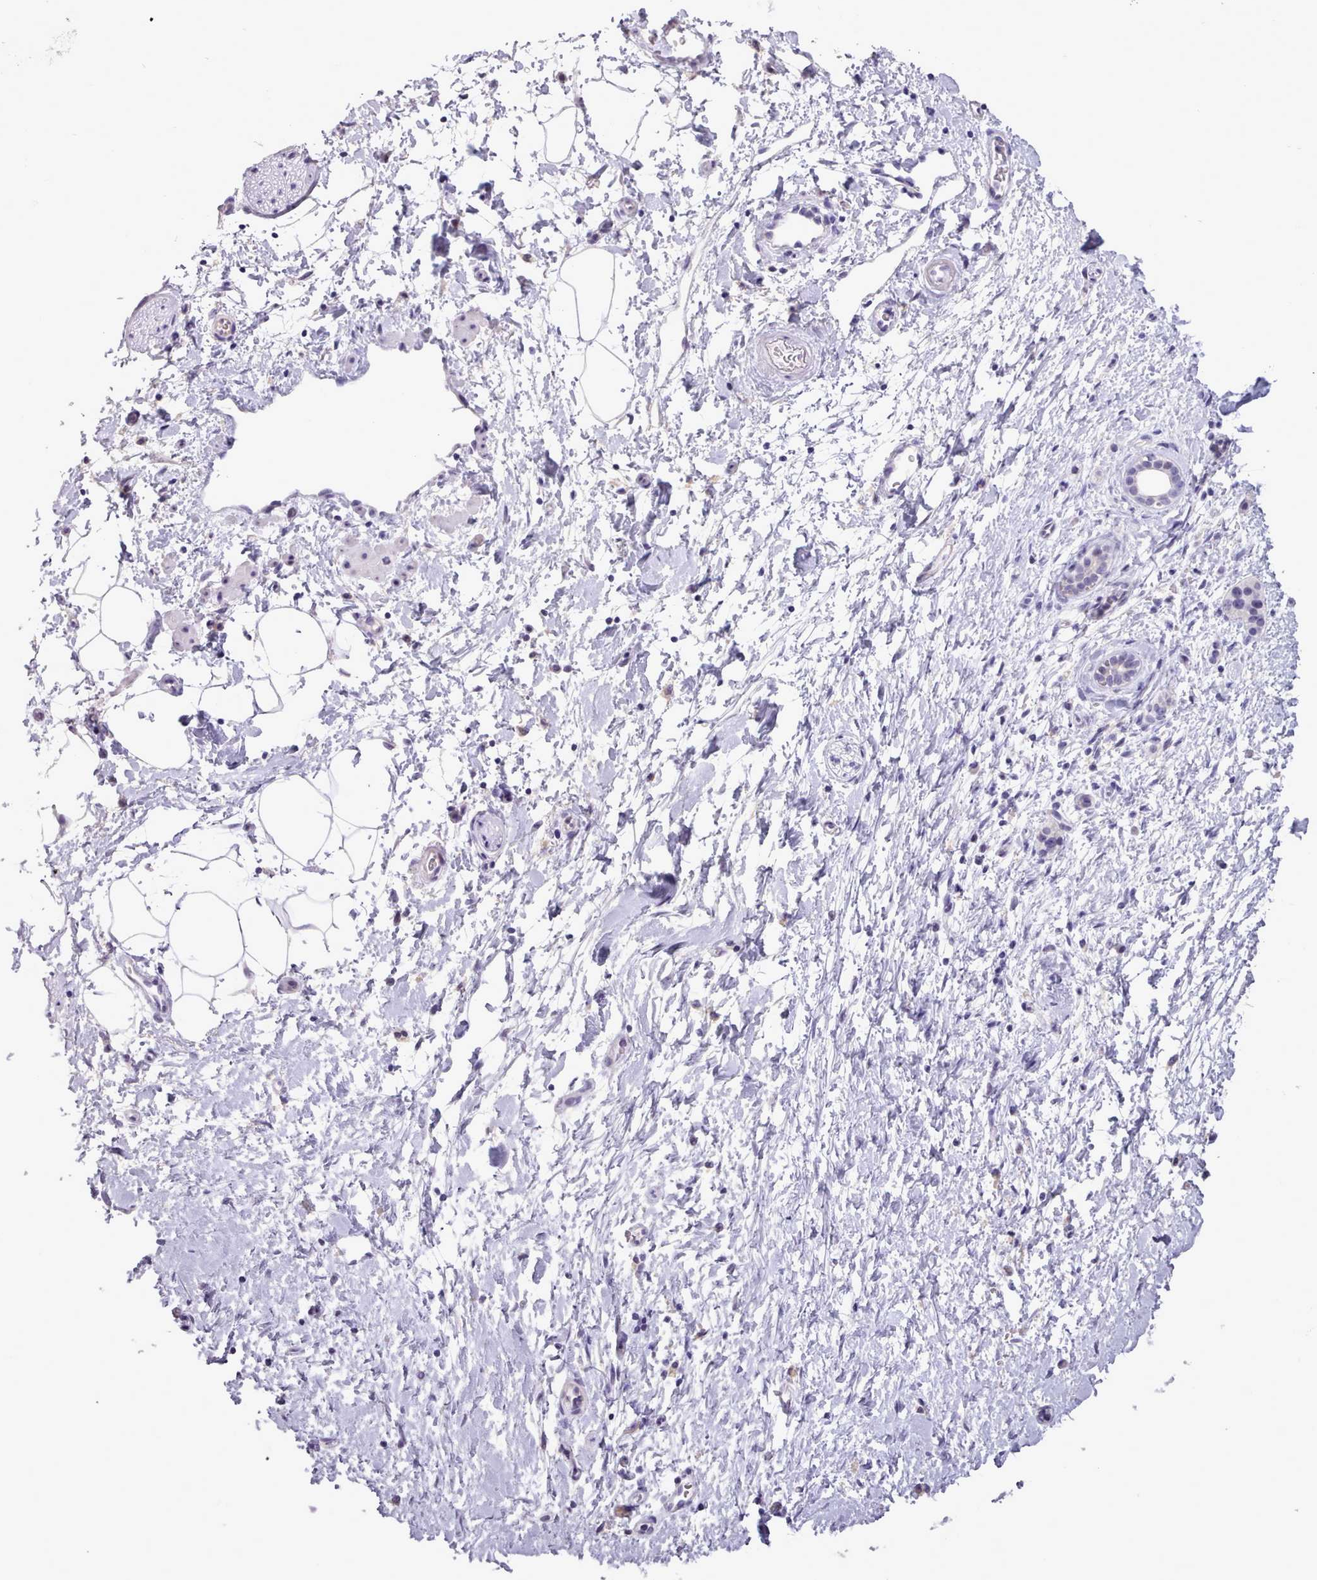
{"staining": {"intensity": "negative", "quantity": "none", "location": "none"}, "tissue": "adipose tissue", "cell_type": "Adipocytes", "image_type": "normal", "snomed": [{"axis": "morphology", "description": "Normal tissue, NOS"}, {"axis": "morphology", "description": "Adenocarcinoma, NOS"}, {"axis": "topography", "description": "Pancreas"}, {"axis": "topography", "description": "Peripheral nerve tissue"}], "caption": "This is a histopathology image of immunohistochemistry staining of normal adipose tissue, which shows no positivity in adipocytes.", "gene": "BDKRB2", "patient": {"sex": "female", "age": 77}}